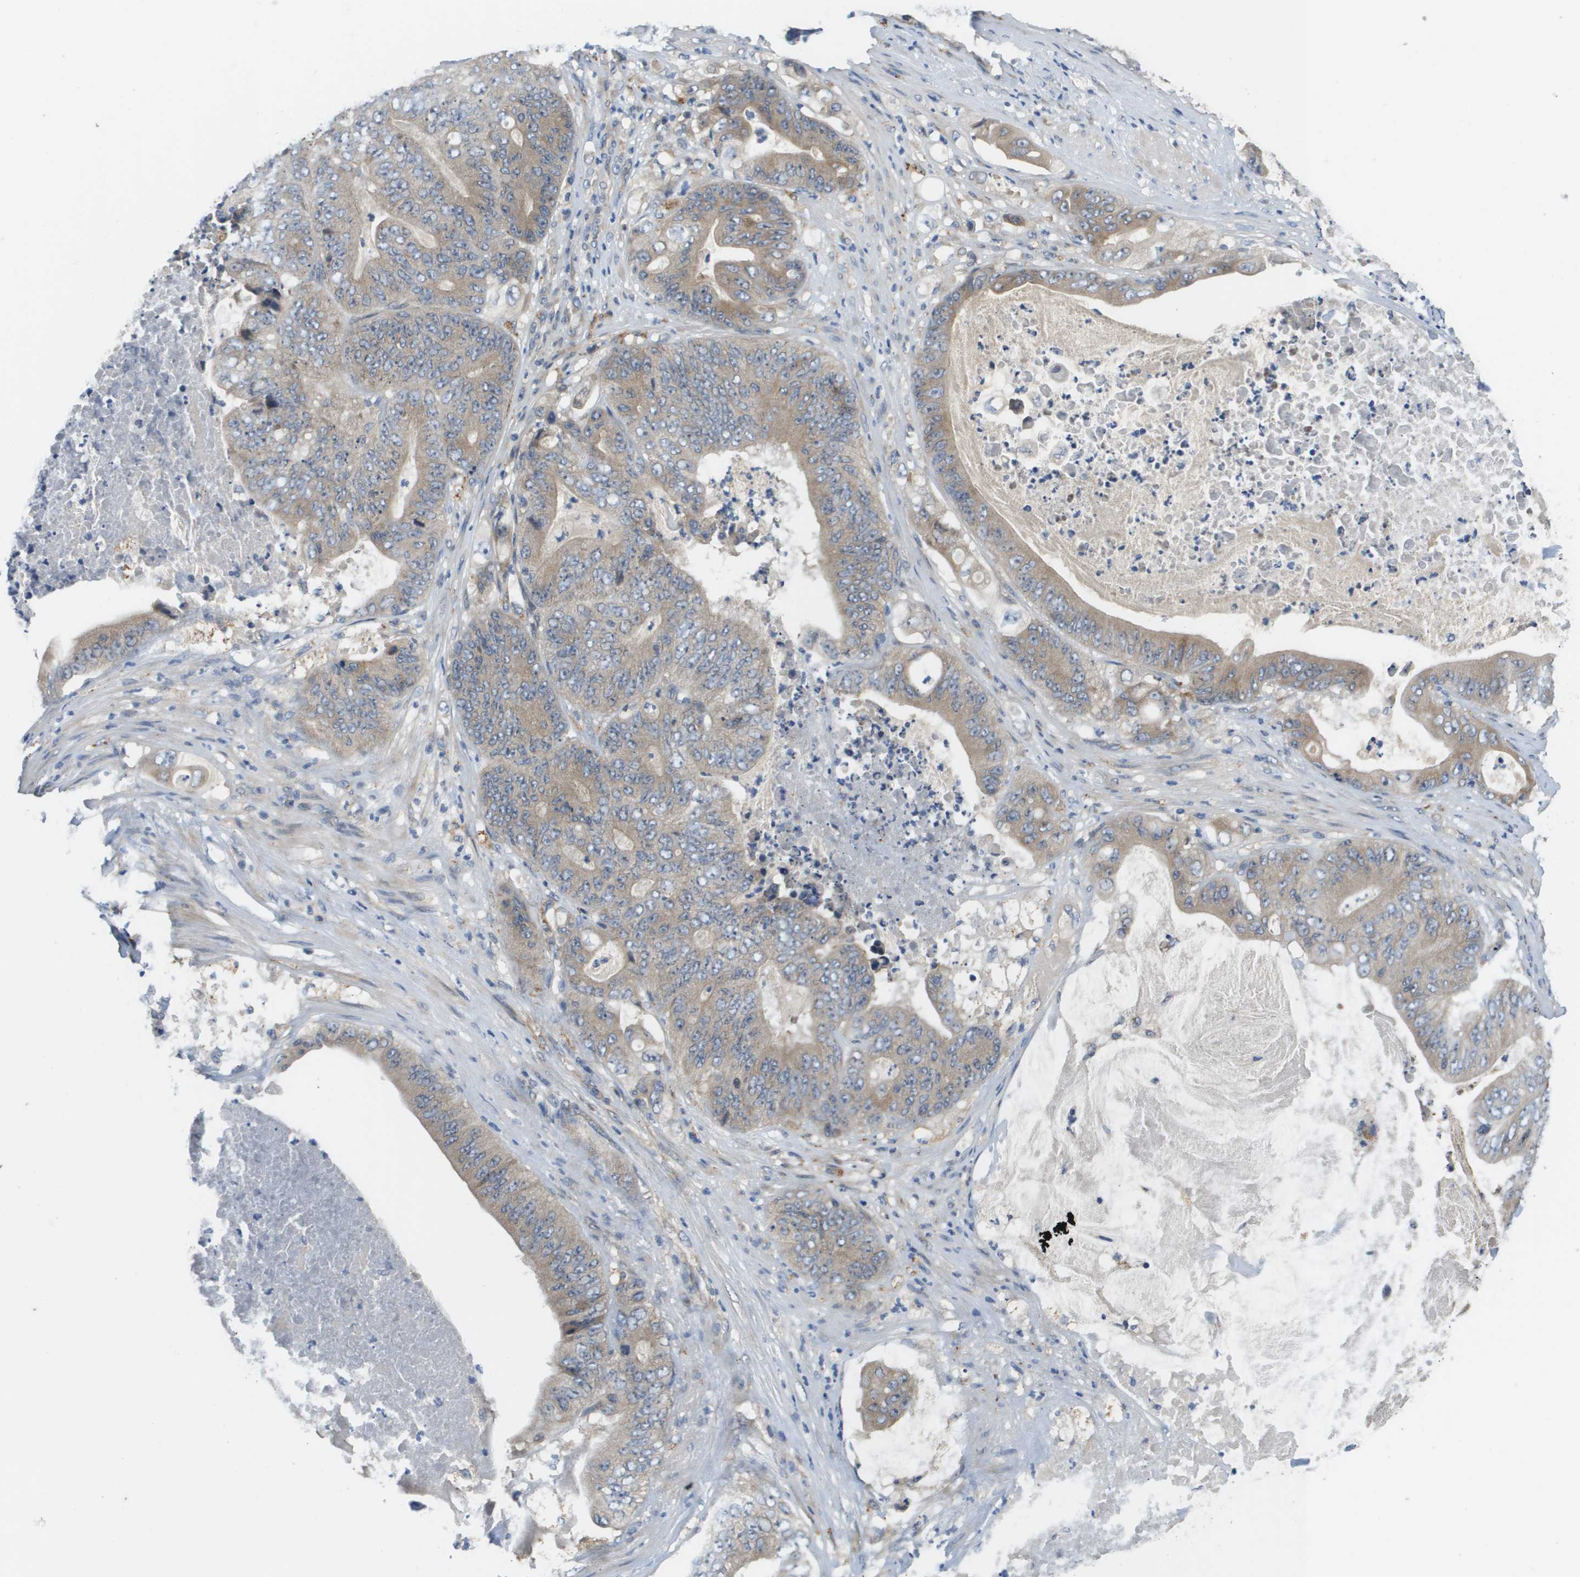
{"staining": {"intensity": "weak", "quantity": ">75%", "location": "cytoplasmic/membranous"}, "tissue": "stomach cancer", "cell_type": "Tumor cells", "image_type": "cancer", "snomed": [{"axis": "morphology", "description": "Adenocarcinoma, NOS"}, {"axis": "topography", "description": "Stomach"}], "caption": "Adenocarcinoma (stomach) stained with immunohistochemistry (IHC) exhibits weak cytoplasmic/membranous staining in approximately >75% of tumor cells.", "gene": "SLC25A20", "patient": {"sex": "female", "age": 73}}